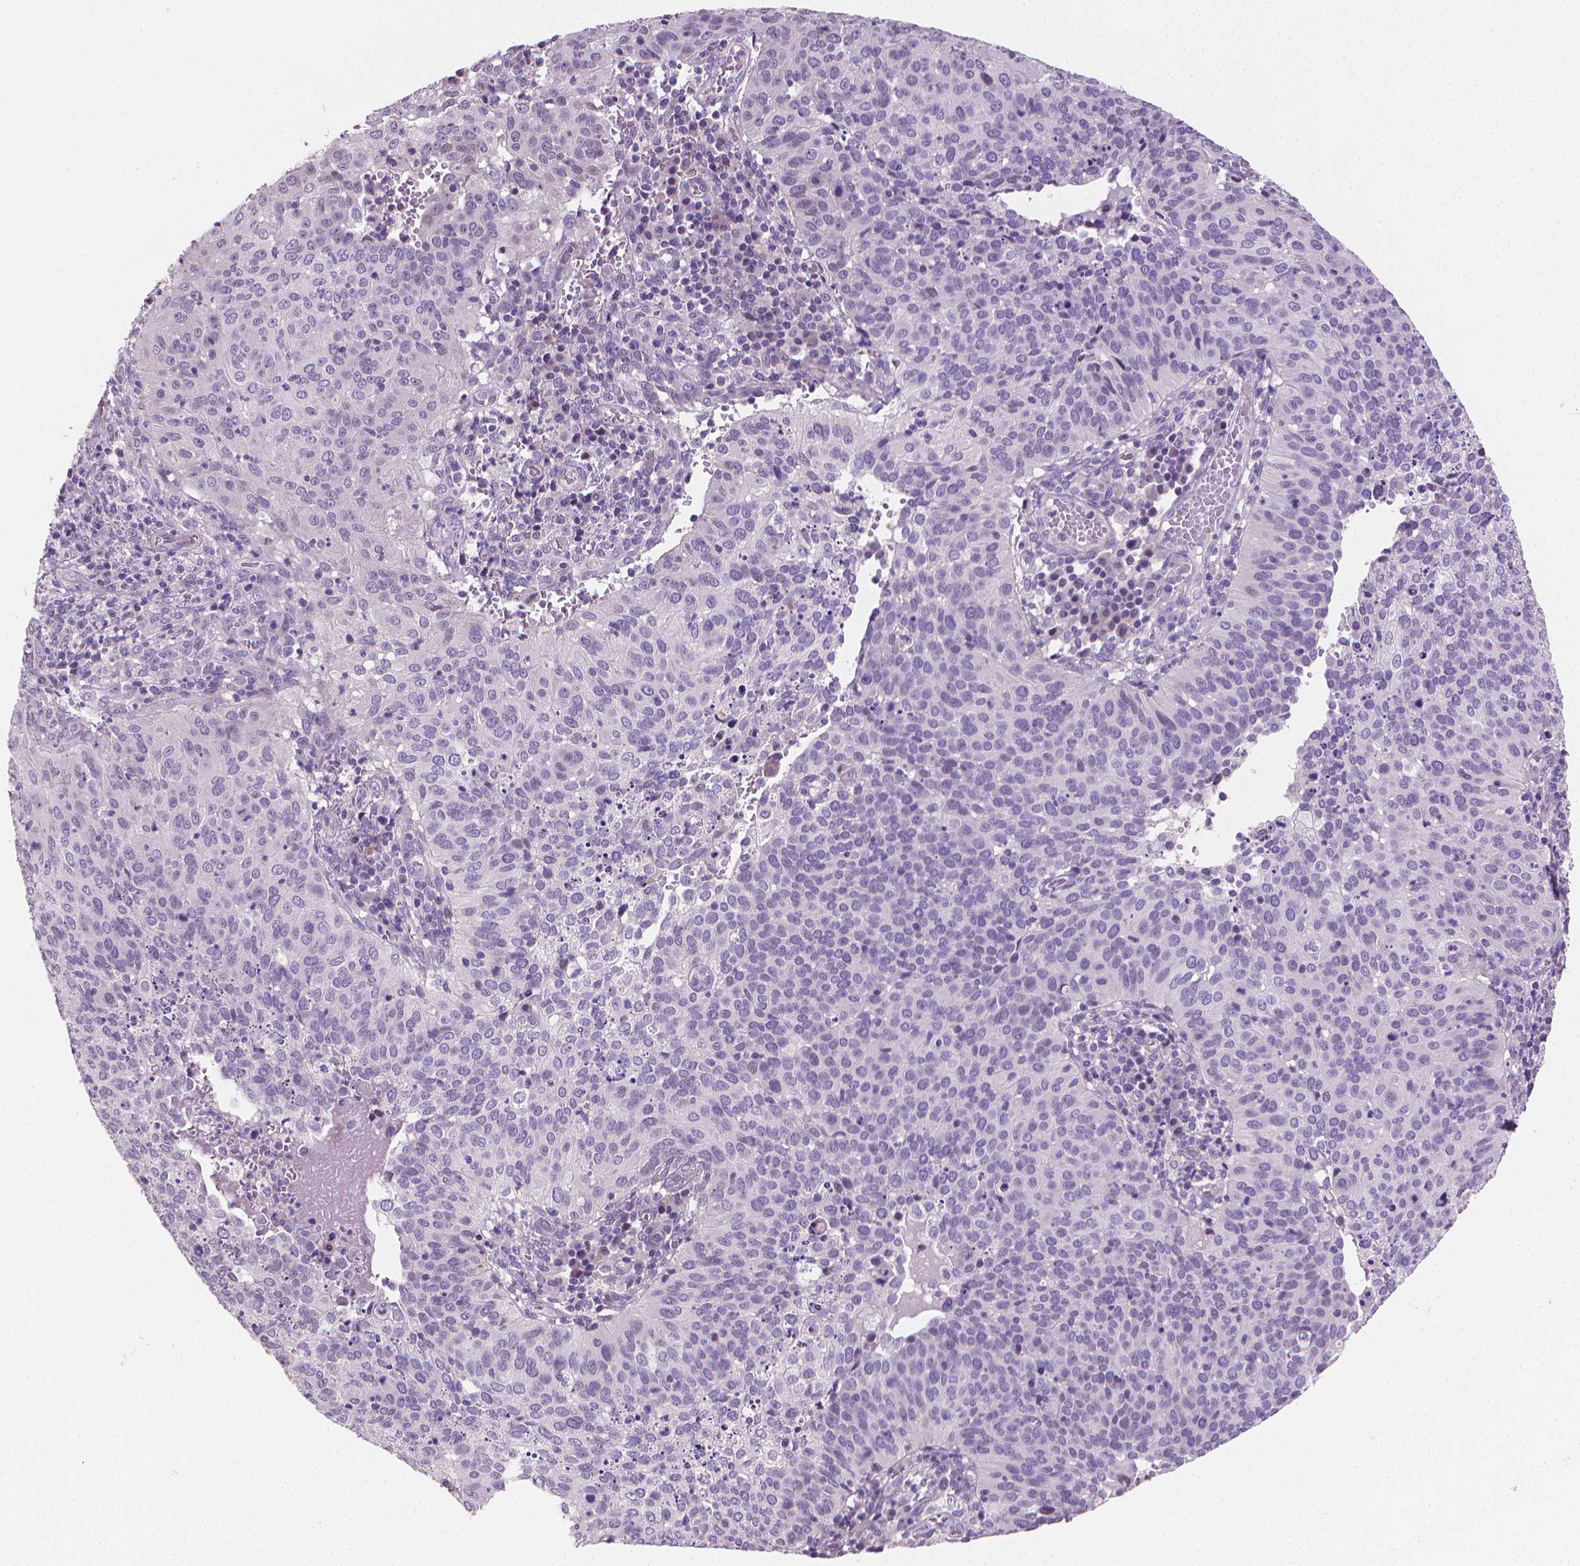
{"staining": {"intensity": "negative", "quantity": "none", "location": "none"}, "tissue": "cervical cancer", "cell_type": "Tumor cells", "image_type": "cancer", "snomed": [{"axis": "morphology", "description": "Squamous cell carcinoma, NOS"}, {"axis": "topography", "description": "Cervix"}], "caption": "High power microscopy histopathology image of an IHC photomicrograph of cervical cancer, revealing no significant expression in tumor cells. Brightfield microscopy of immunohistochemistry (IHC) stained with DAB (3,3'-diaminobenzidine) (brown) and hematoxylin (blue), captured at high magnification.", "gene": "CLXN", "patient": {"sex": "female", "age": 39}}